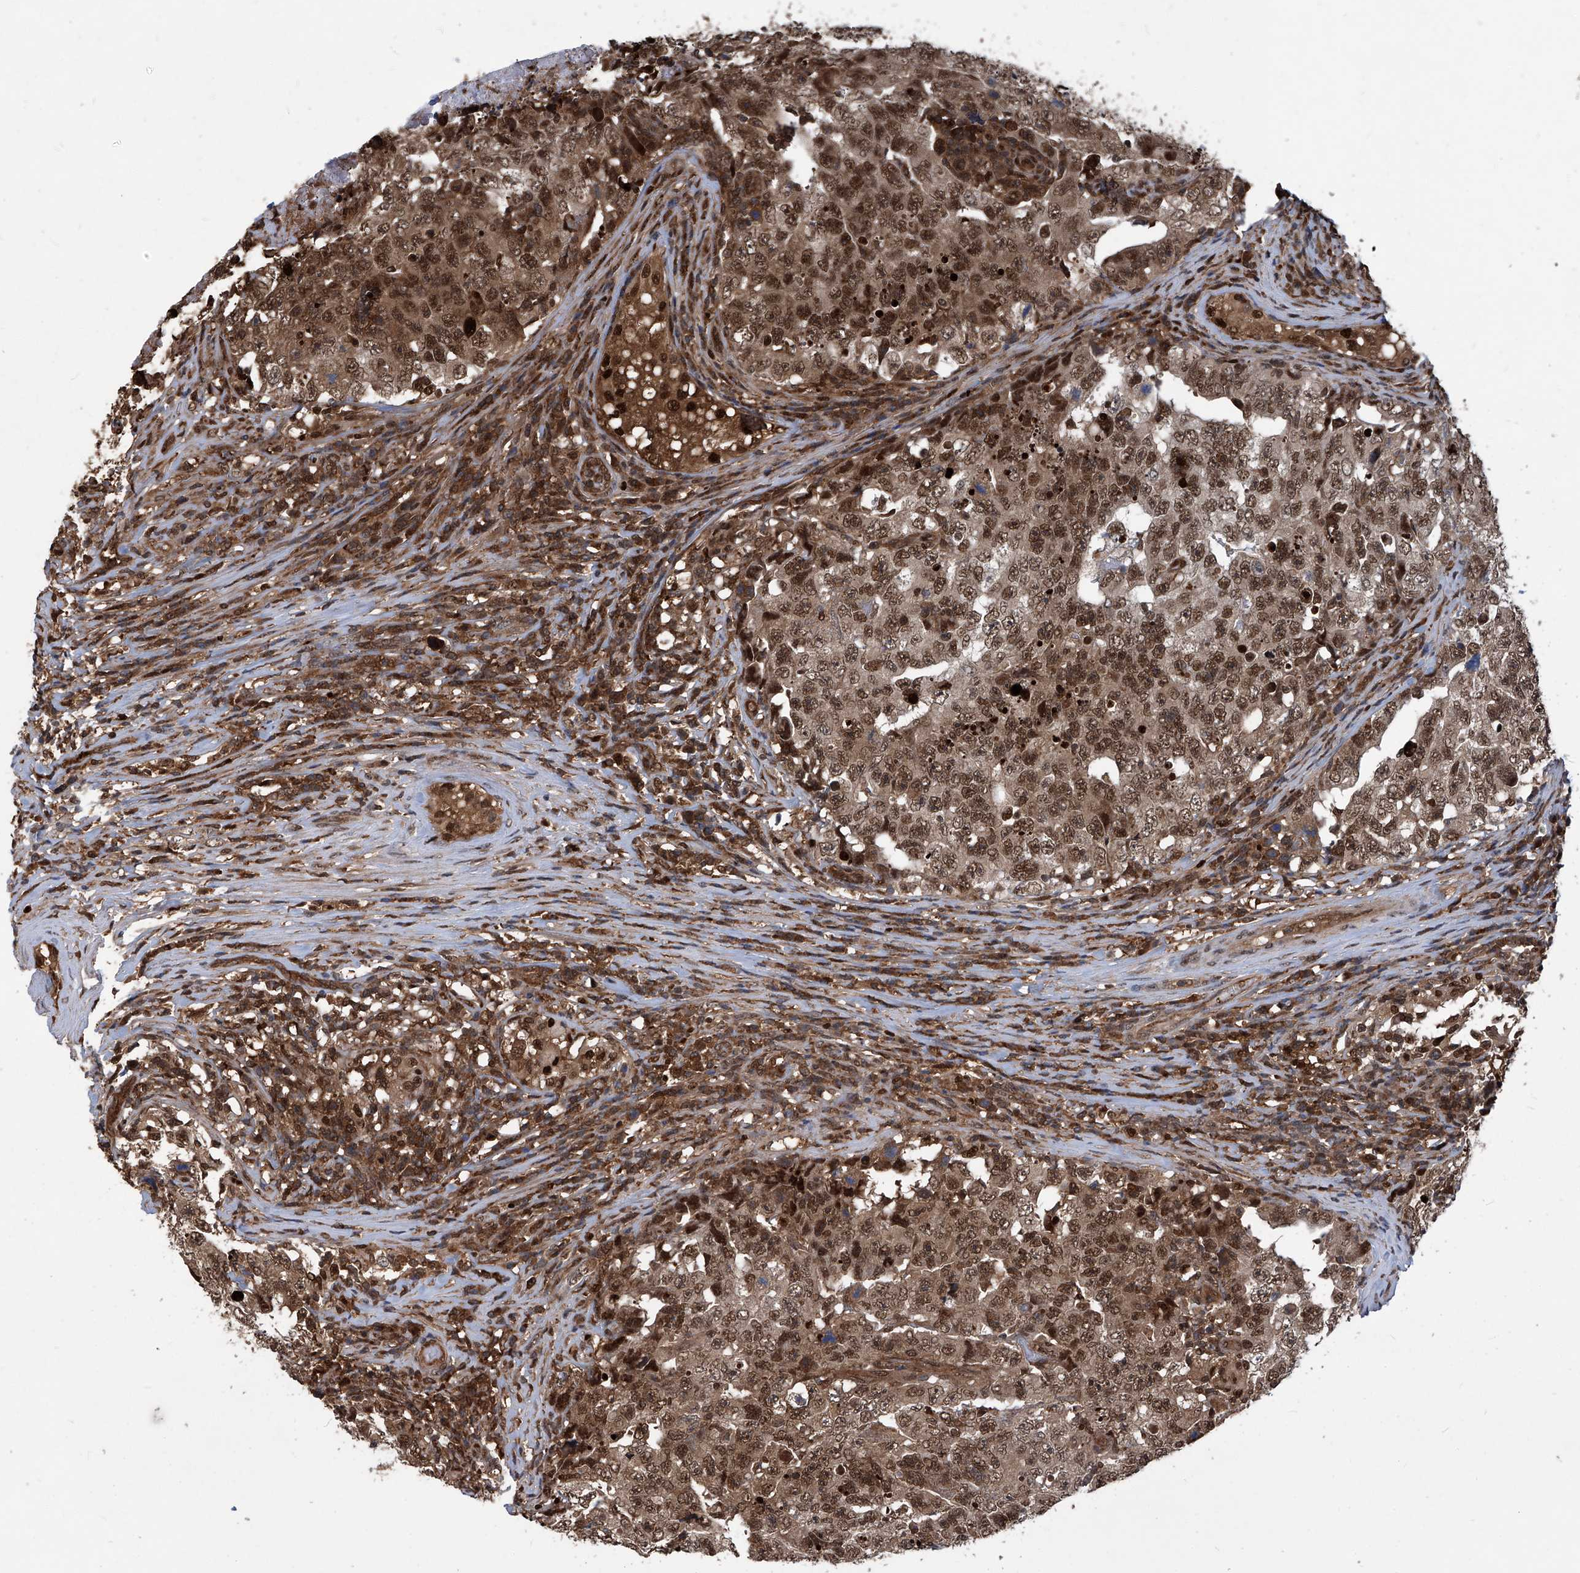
{"staining": {"intensity": "strong", "quantity": ">75%", "location": "cytoplasmic/membranous,nuclear"}, "tissue": "testis cancer", "cell_type": "Tumor cells", "image_type": "cancer", "snomed": [{"axis": "morphology", "description": "Carcinoma, Embryonal, NOS"}, {"axis": "topography", "description": "Testis"}], "caption": "Immunohistochemistry micrograph of human testis cancer stained for a protein (brown), which reveals high levels of strong cytoplasmic/membranous and nuclear expression in approximately >75% of tumor cells.", "gene": "PSMB1", "patient": {"sex": "male", "age": 26}}